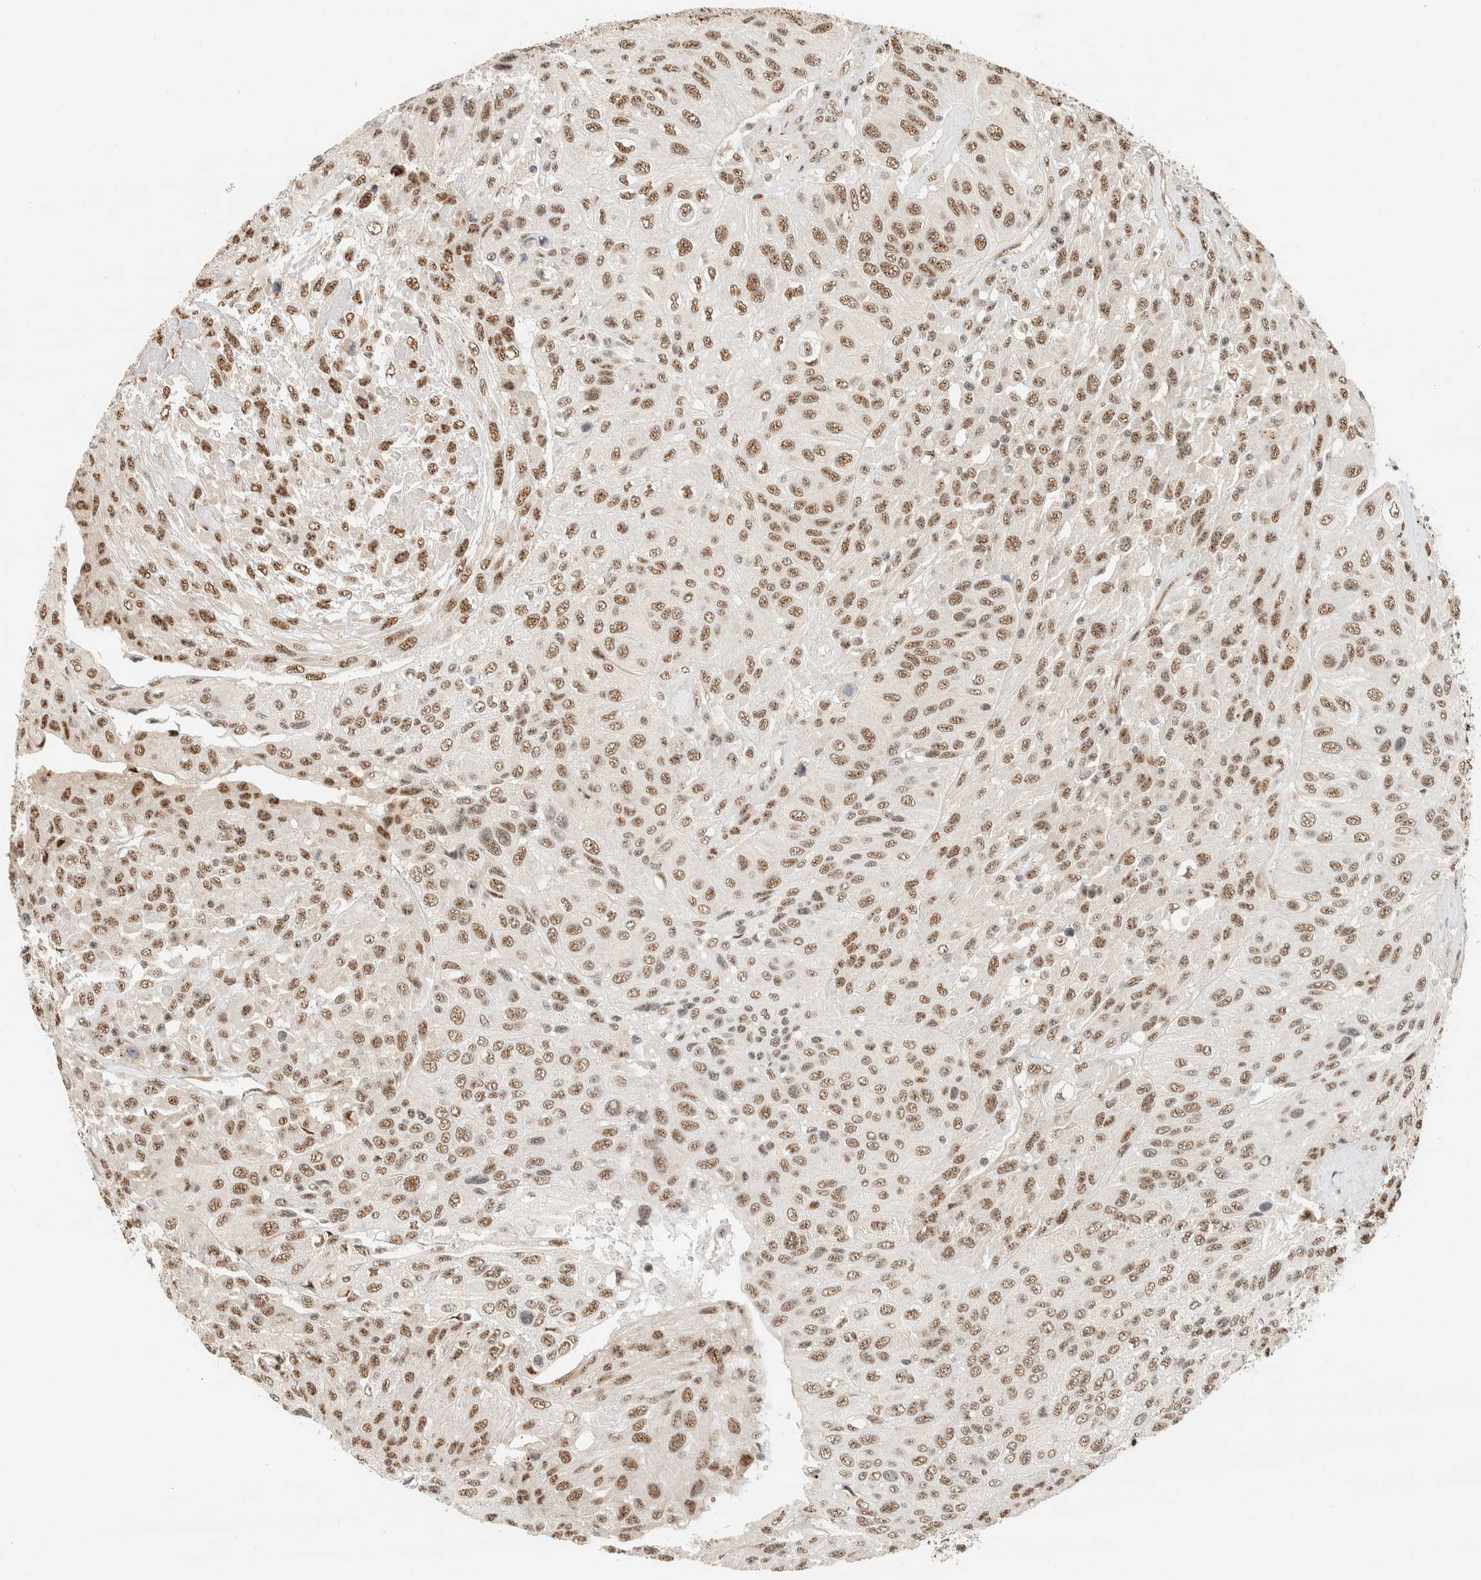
{"staining": {"intensity": "moderate", "quantity": ">75%", "location": "nuclear"}, "tissue": "urothelial cancer", "cell_type": "Tumor cells", "image_type": "cancer", "snomed": [{"axis": "morphology", "description": "Urothelial carcinoma, High grade"}, {"axis": "topography", "description": "Urinary bladder"}], "caption": "Immunohistochemistry image of neoplastic tissue: urothelial cancer stained using IHC displays medium levels of moderate protein expression localized specifically in the nuclear of tumor cells, appearing as a nuclear brown color.", "gene": "SIK1", "patient": {"sex": "male", "age": 66}}